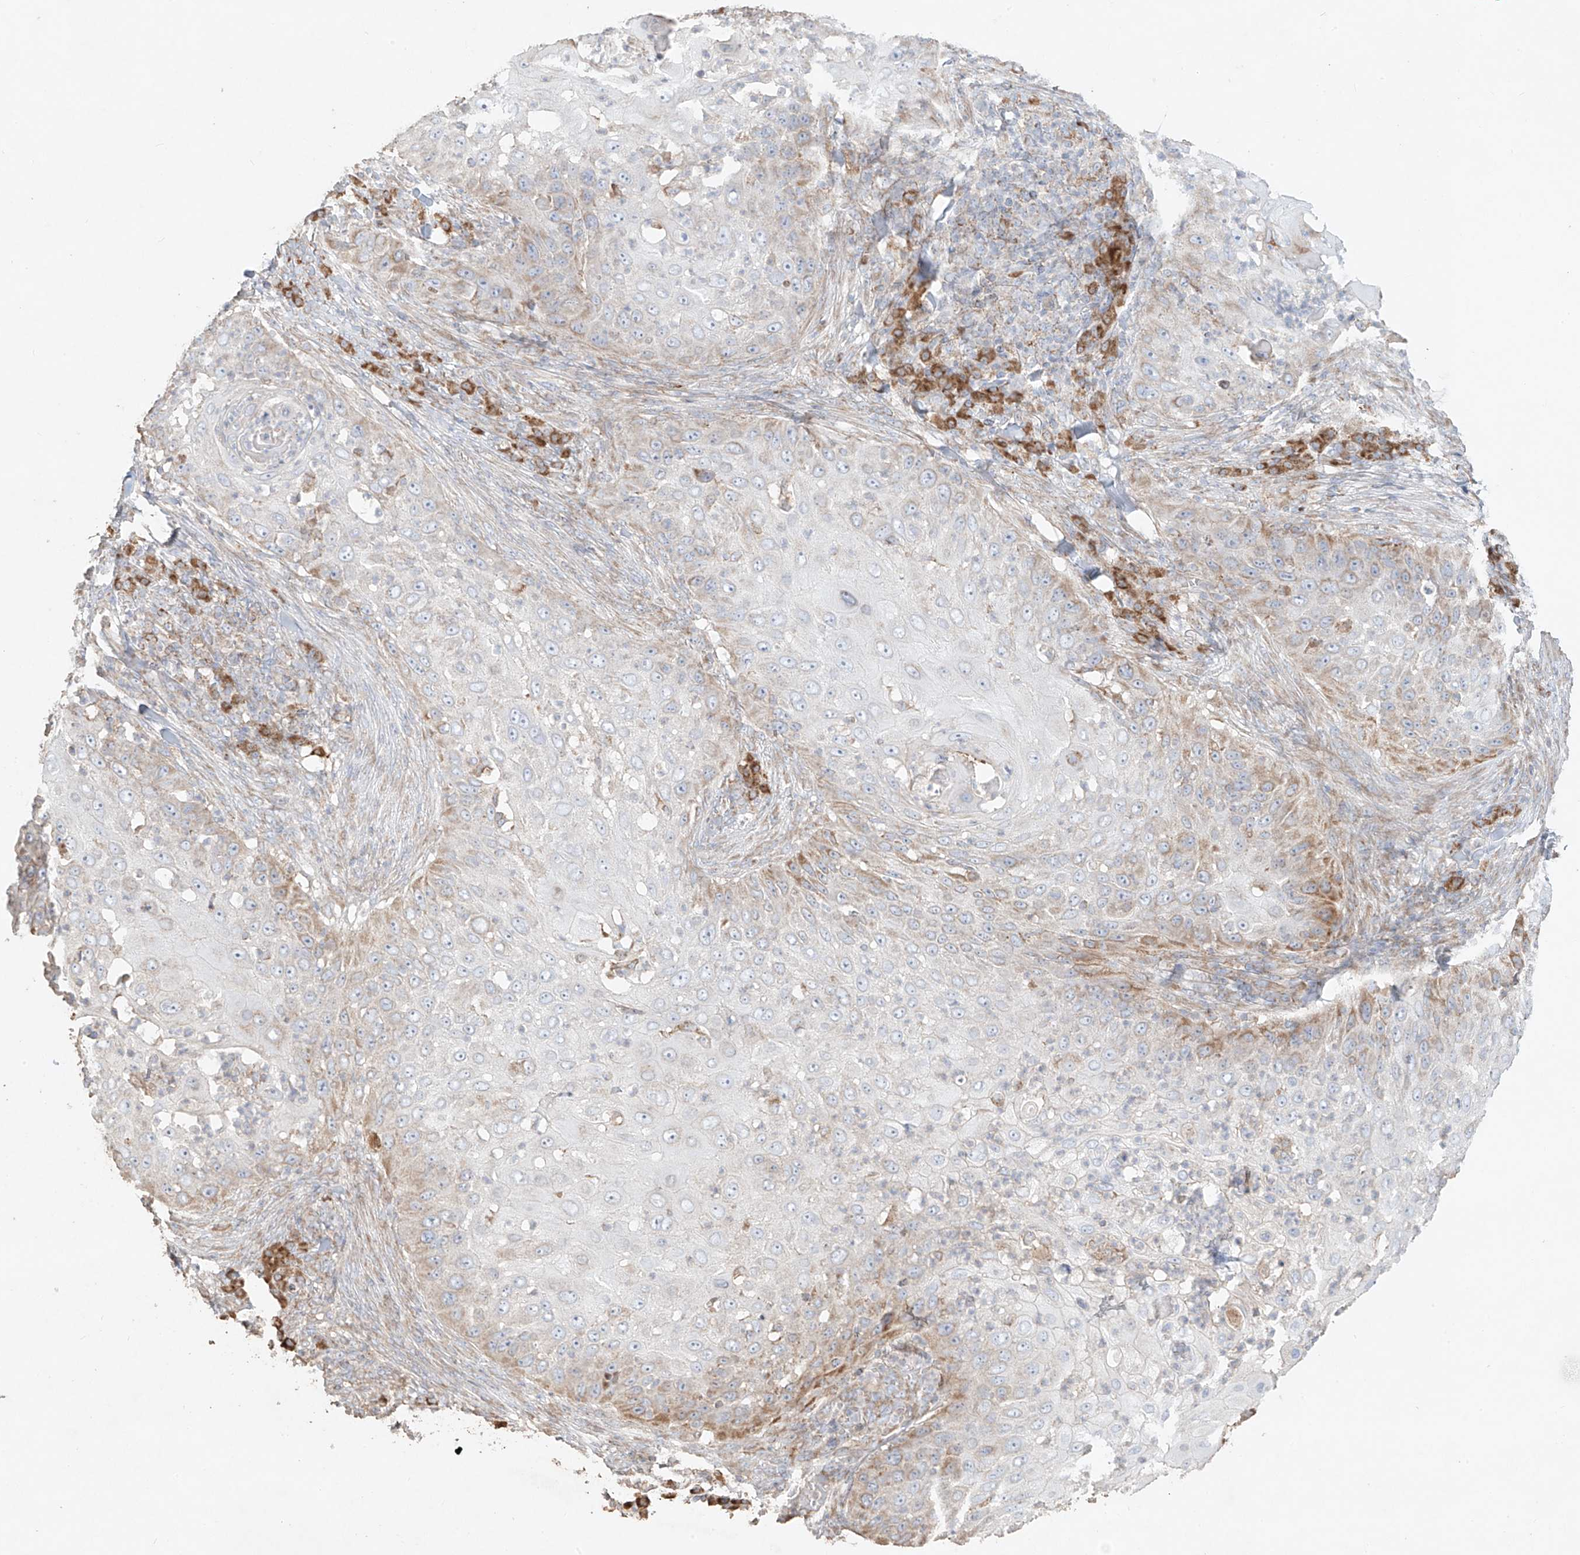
{"staining": {"intensity": "moderate", "quantity": "<25%", "location": "cytoplasmic/membranous"}, "tissue": "skin cancer", "cell_type": "Tumor cells", "image_type": "cancer", "snomed": [{"axis": "morphology", "description": "Squamous cell carcinoma, NOS"}, {"axis": "topography", "description": "Skin"}], "caption": "A low amount of moderate cytoplasmic/membranous staining is appreciated in approximately <25% of tumor cells in skin cancer tissue.", "gene": "COLGALT2", "patient": {"sex": "female", "age": 44}}